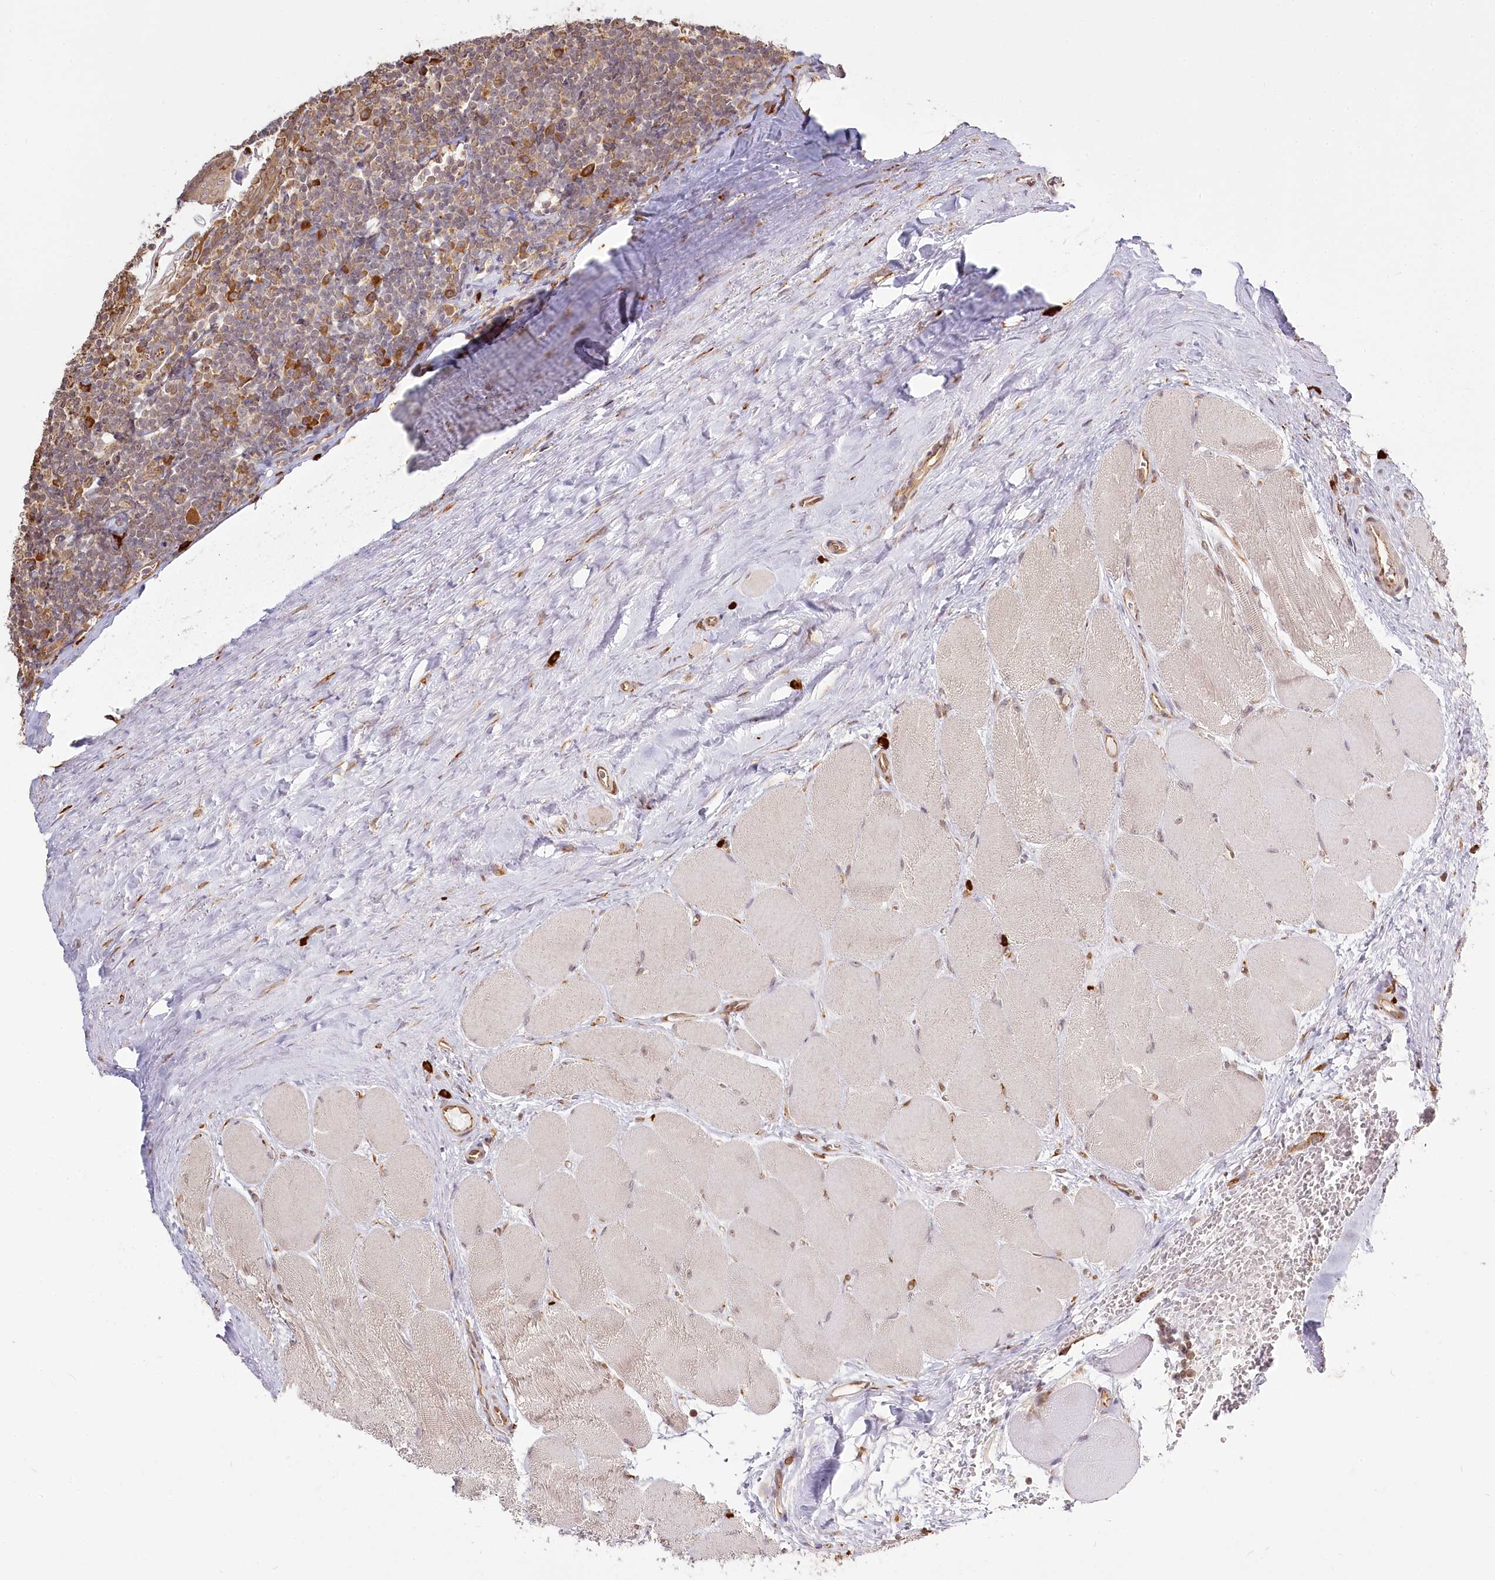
{"staining": {"intensity": "moderate", "quantity": "25%-75%", "location": "cytoplasmic/membranous"}, "tissue": "tonsil", "cell_type": "Germinal center cells", "image_type": "normal", "snomed": [{"axis": "morphology", "description": "Normal tissue, NOS"}, {"axis": "topography", "description": "Tonsil"}], "caption": "Immunohistochemical staining of benign human tonsil reveals moderate cytoplasmic/membranous protein staining in approximately 25%-75% of germinal center cells. The staining is performed using DAB (3,3'-diaminobenzidine) brown chromogen to label protein expression. The nuclei are counter-stained blue using hematoxylin.", "gene": "FAM13A", "patient": {"sex": "male", "age": 27}}